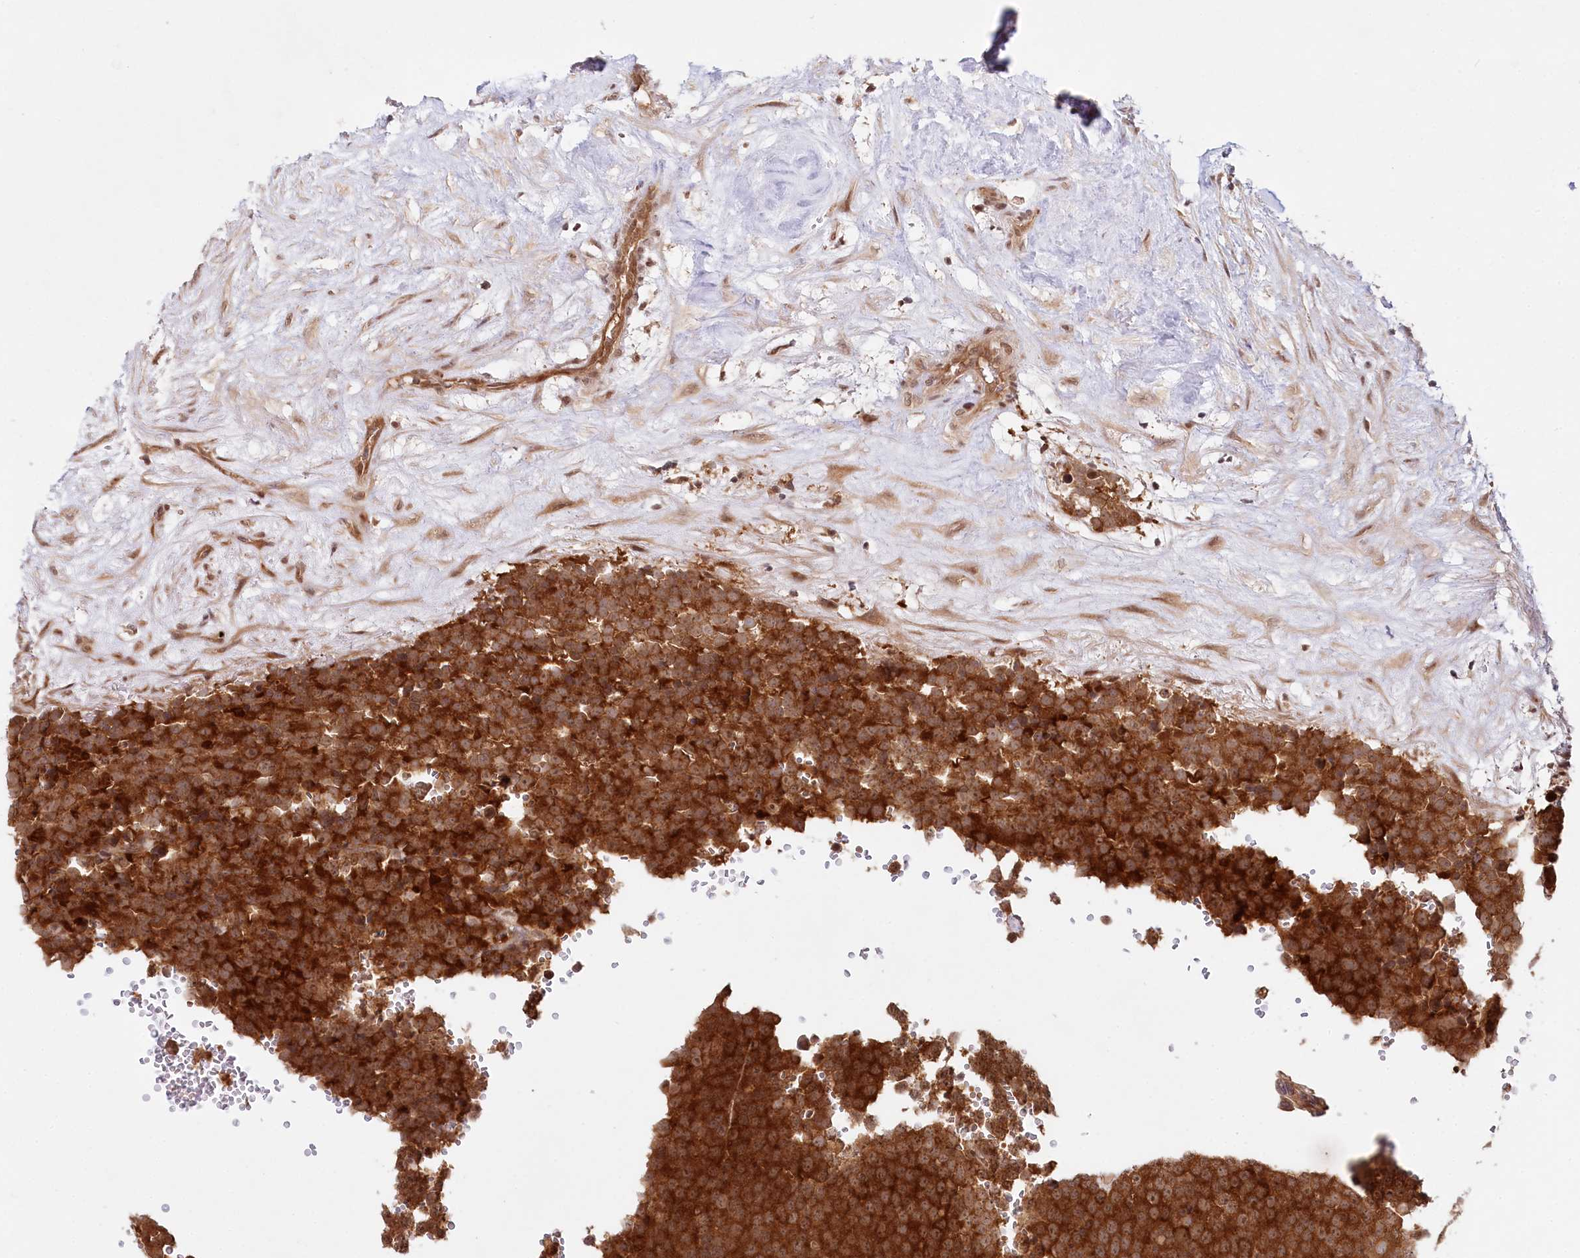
{"staining": {"intensity": "strong", "quantity": ">75%", "location": "cytoplasmic/membranous"}, "tissue": "testis cancer", "cell_type": "Tumor cells", "image_type": "cancer", "snomed": [{"axis": "morphology", "description": "Seminoma, NOS"}, {"axis": "topography", "description": "Testis"}], "caption": "Approximately >75% of tumor cells in human testis seminoma show strong cytoplasmic/membranous protein staining as visualized by brown immunohistochemical staining.", "gene": "CCDC65", "patient": {"sex": "male", "age": 71}}